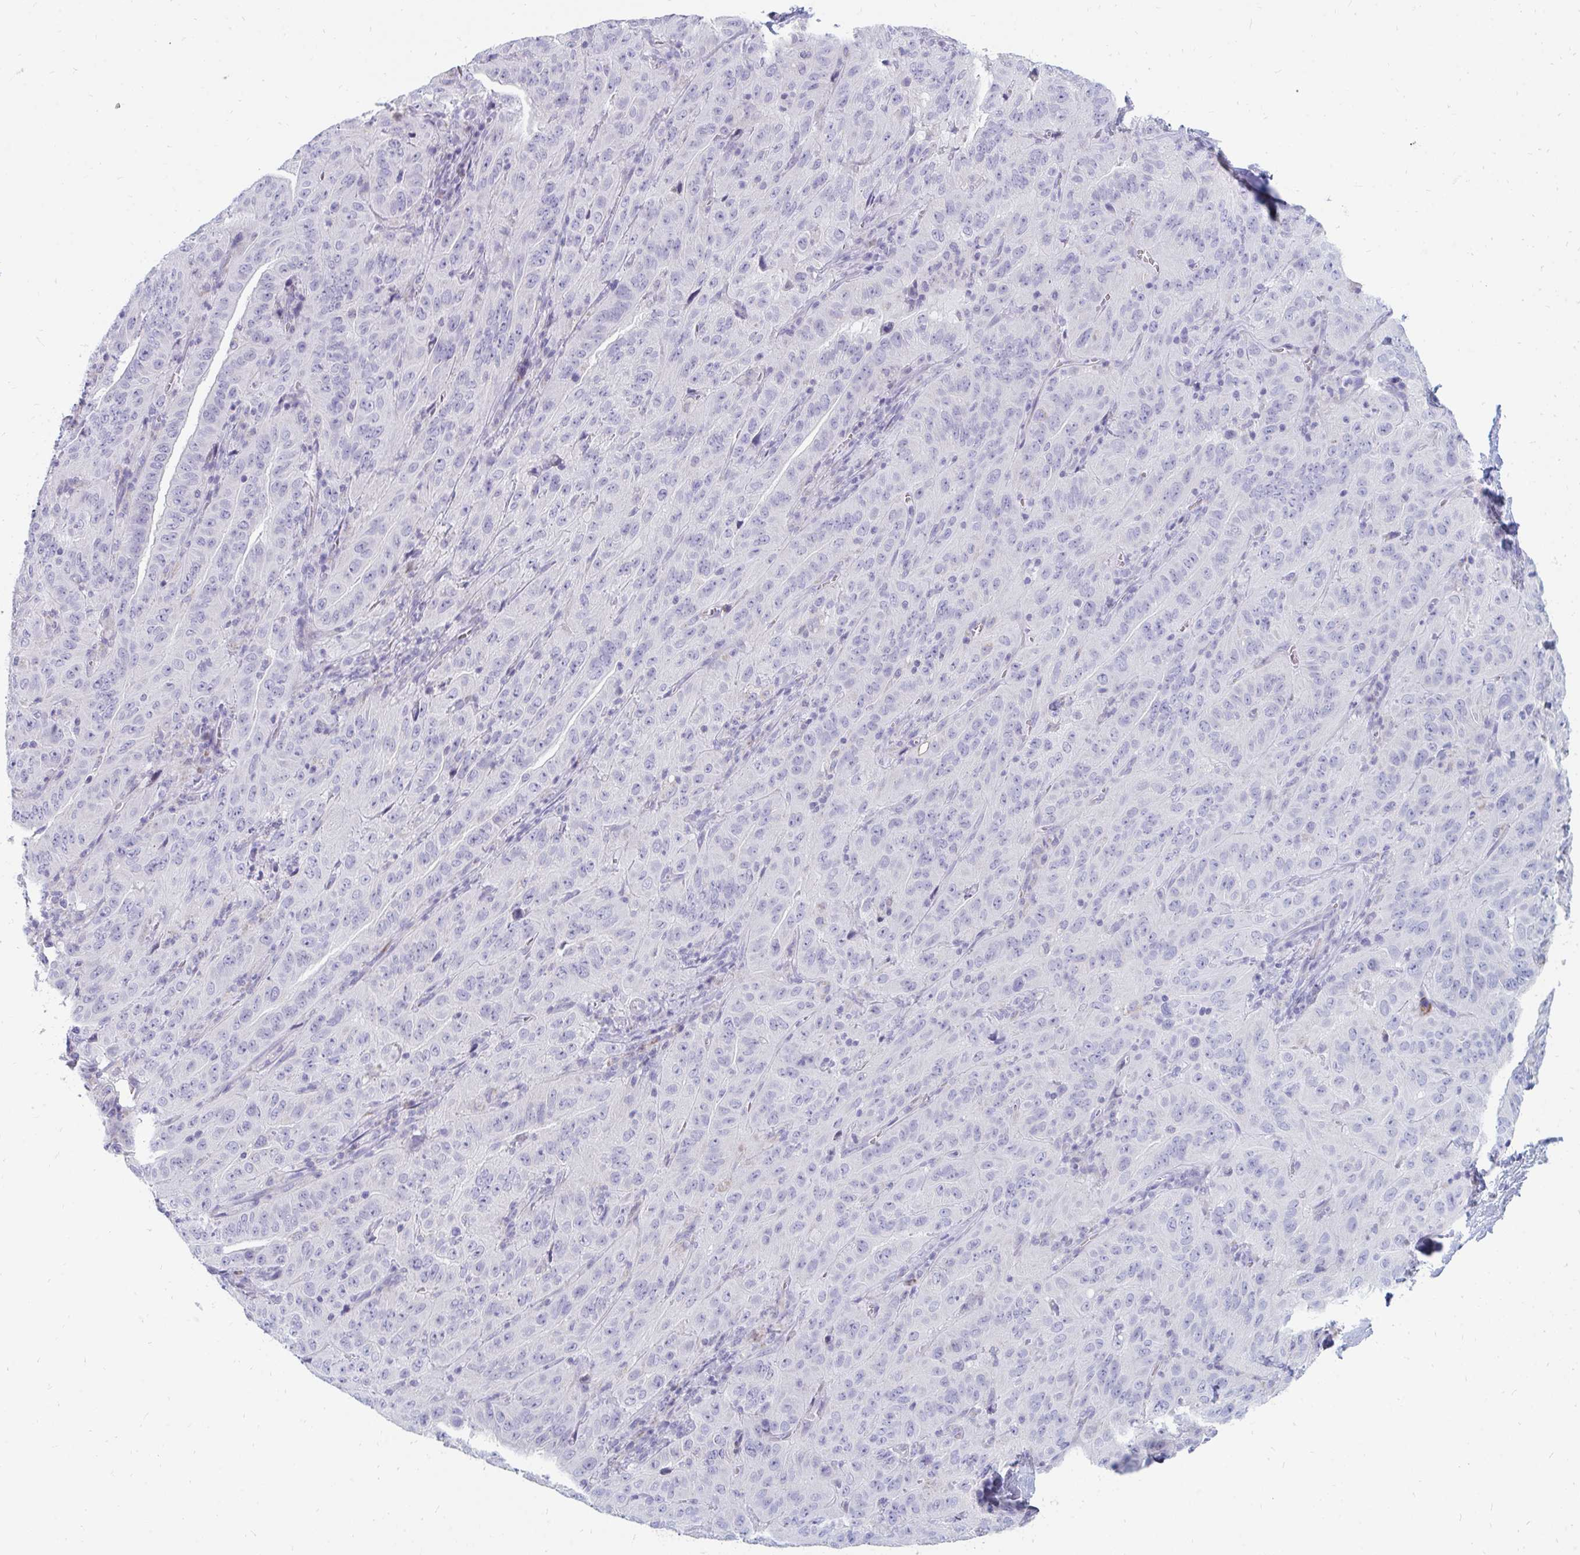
{"staining": {"intensity": "negative", "quantity": "none", "location": "none"}, "tissue": "pancreatic cancer", "cell_type": "Tumor cells", "image_type": "cancer", "snomed": [{"axis": "morphology", "description": "Adenocarcinoma, NOS"}, {"axis": "topography", "description": "Pancreas"}], "caption": "High power microscopy micrograph of an immunohistochemistry (IHC) photomicrograph of adenocarcinoma (pancreatic), revealing no significant expression in tumor cells.", "gene": "OR10V1", "patient": {"sex": "male", "age": 63}}